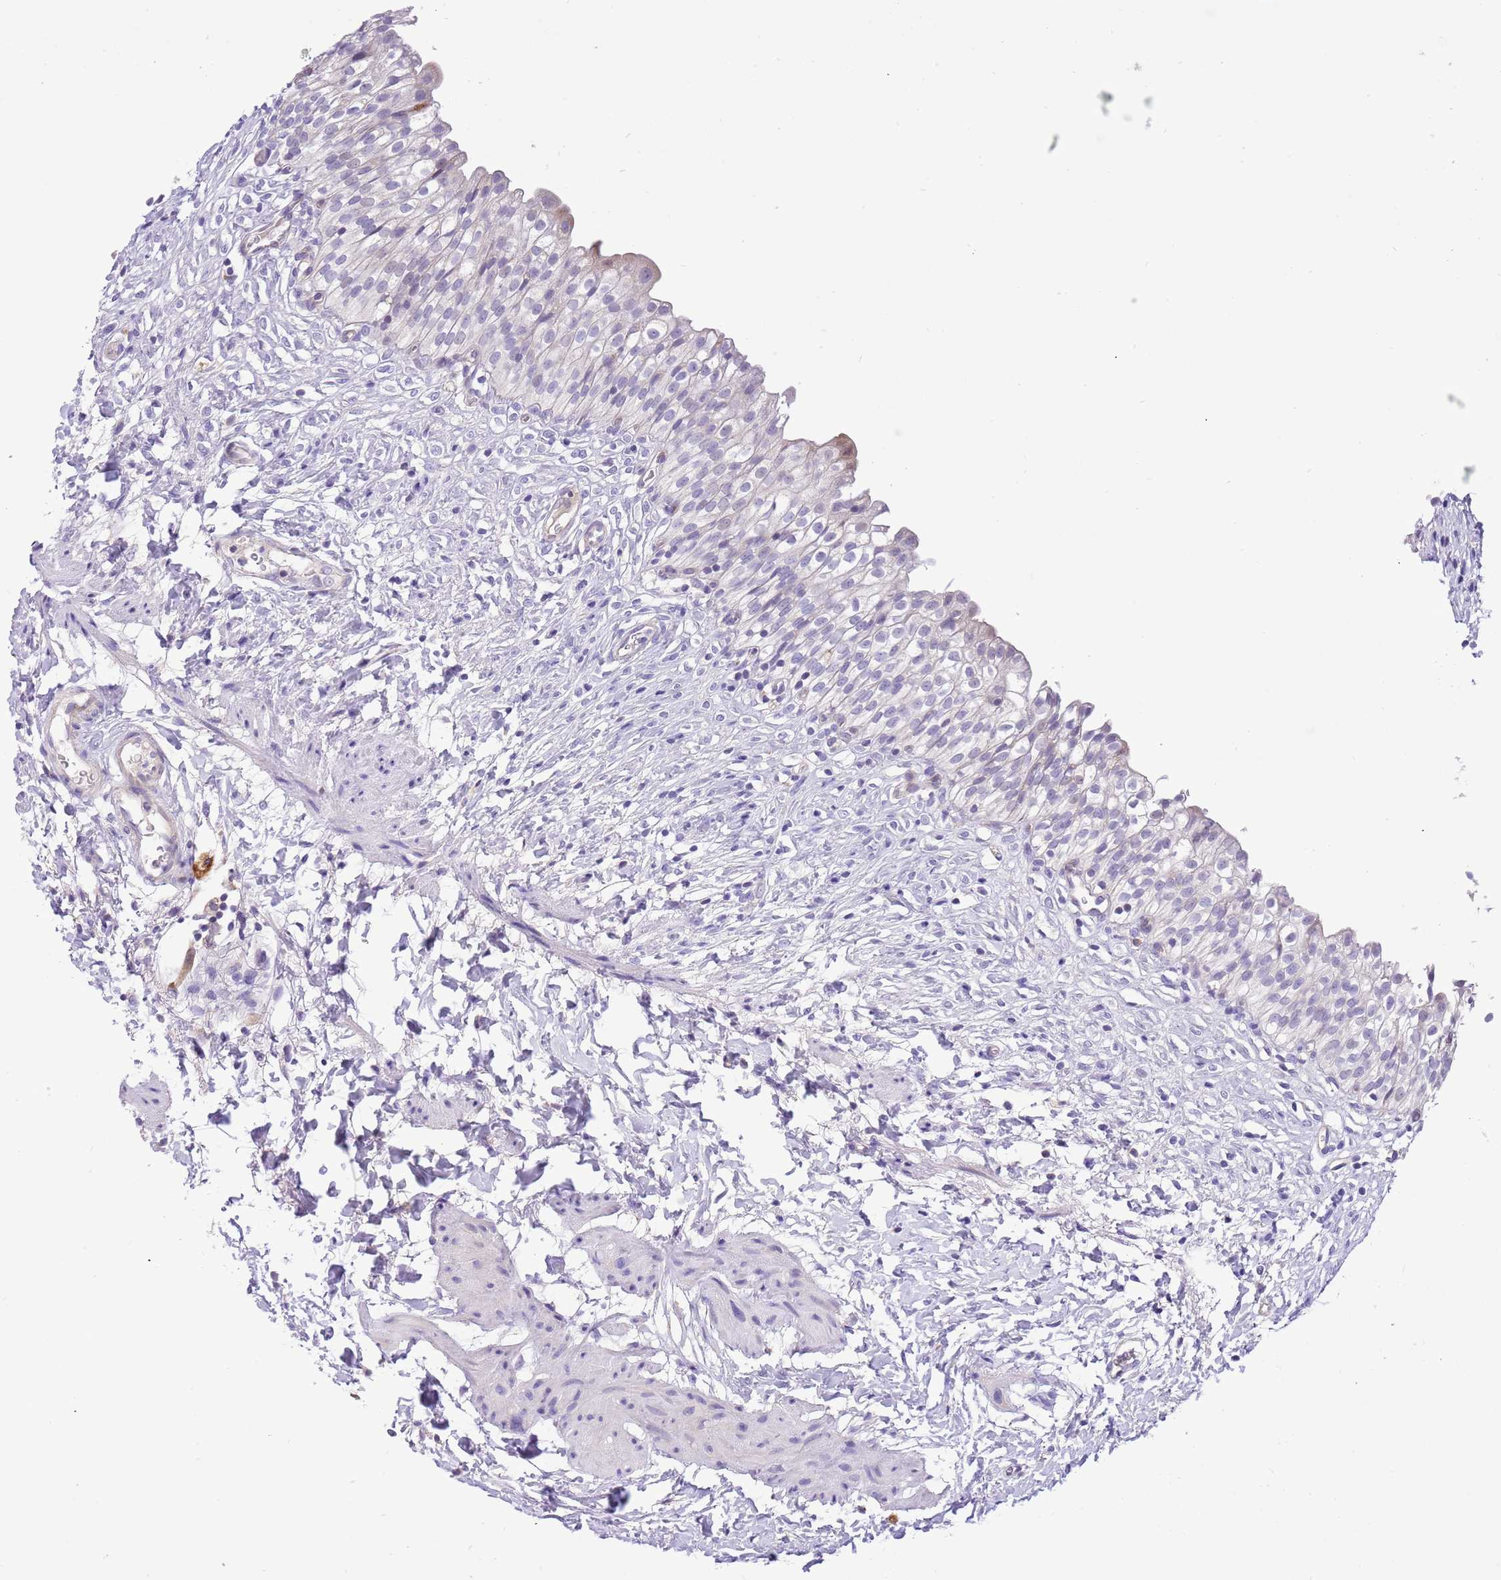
{"staining": {"intensity": "moderate", "quantity": "<25%", "location": "cytoplasmic/membranous"}, "tissue": "urinary bladder", "cell_type": "Urothelial cells", "image_type": "normal", "snomed": [{"axis": "morphology", "description": "Normal tissue, NOS"}, {"axis": "topography", "description": "Urinary bladder"}], "caption": "A high-resolution histopathology image shows immunohistochemistry staining of unremarkable urinary bladder, which displays moderate cytoplasmic/membranous expression in about <25% of urothelial cells.", "gene": "COX17", "patient": {"sex": "male", "age": 55}}